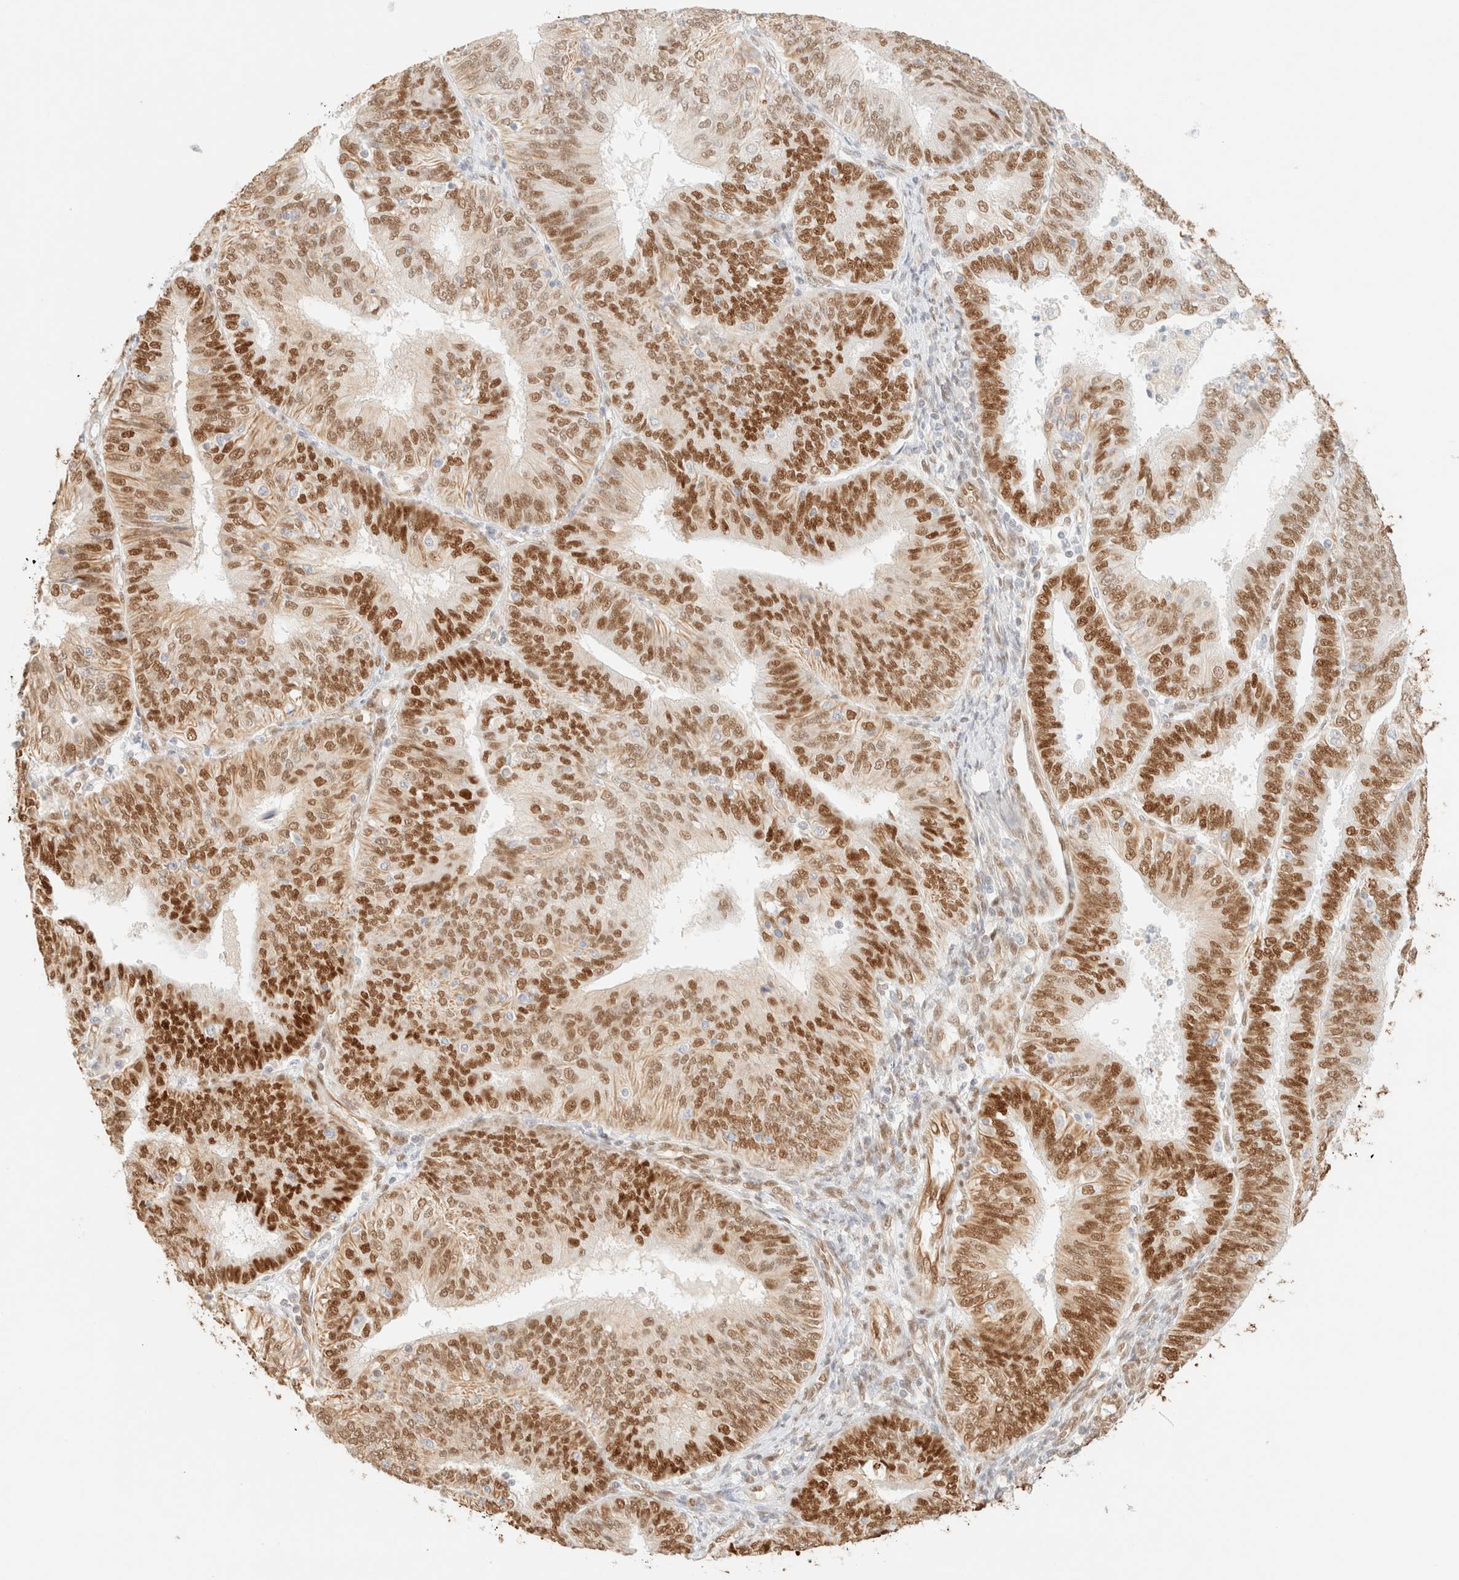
{"staining": {"intensity": "strong", "quantity": ">75%", "location": "nuclear"}, "tissue": "endometrial cancer", "cell_type": "Tumor cells", "image_type": "cancer", "snomed": [{"axis": "morphology", "description": "Adenocarcinoma, NOS"}, {"axis": "topography", "description": "Endometrium"}], "caption": "Approximately >75% of tumor cells in adenocarcinoma (endometrial) show strong nuclear protein staining as visualized by brown immunohistochemical staining.", "gene": "ZSCAN18", "patient": {"sex": "female", "age": 58}}